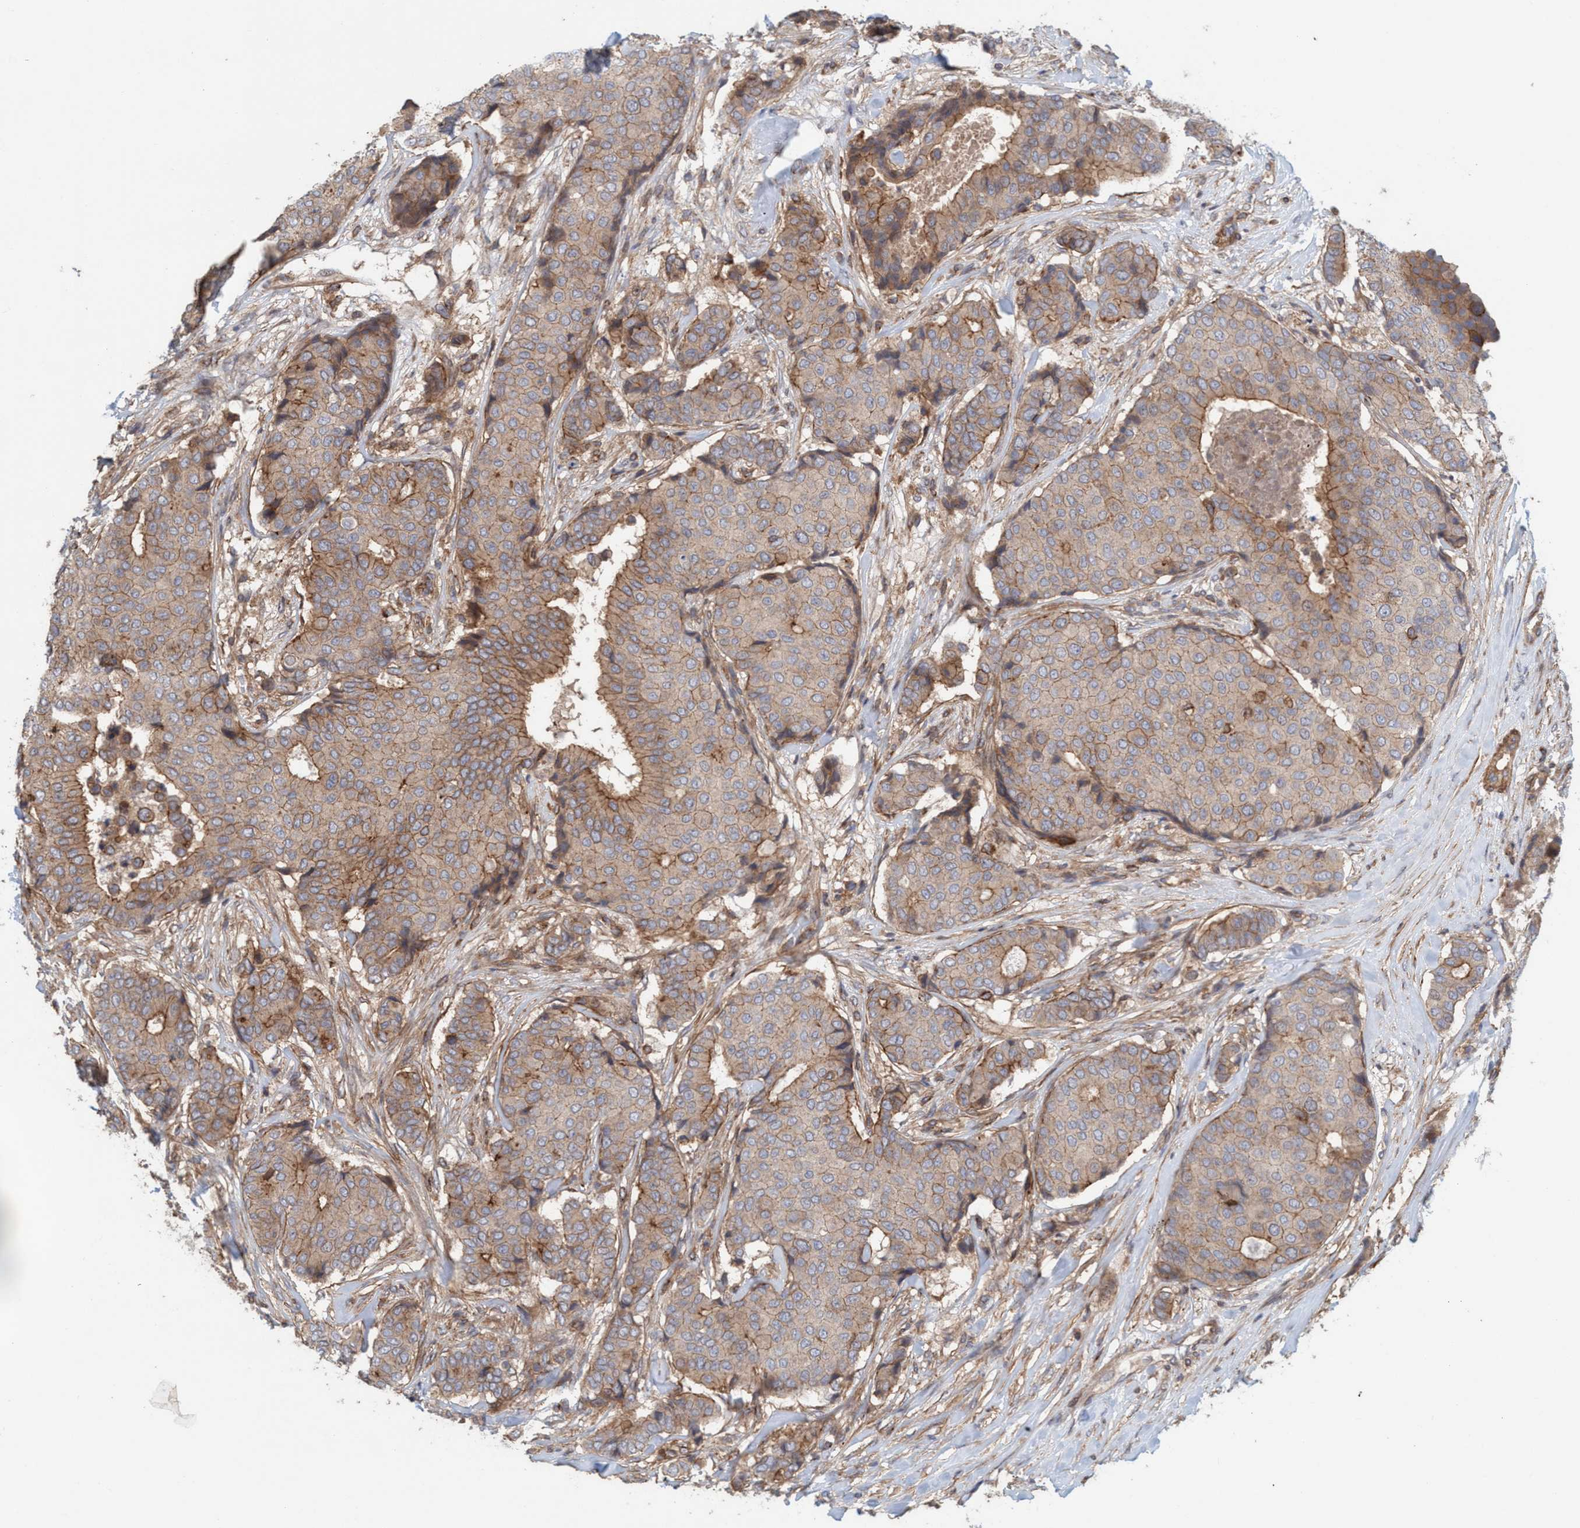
{"staining": {"intensity": "moderate", "quantity": ">75%", "location": "cytoplasmic/membranous"}, "tissue": "breast cancer", "cell_type": "Tumor cells", "image_type": "cancer", "snomed": [{"axis": "morphology", "description": "Duct carcinoma"}, {"axis": "topography", "description": "Breast"}], "caption": "The image displays a brown stain indicating the presence of a protein in the cytoplasmic/membranous of tumor cells in breast intraductal carcinoma.", "gene": "SPECC1", "patient": {"sex": "female", "age": 75}}